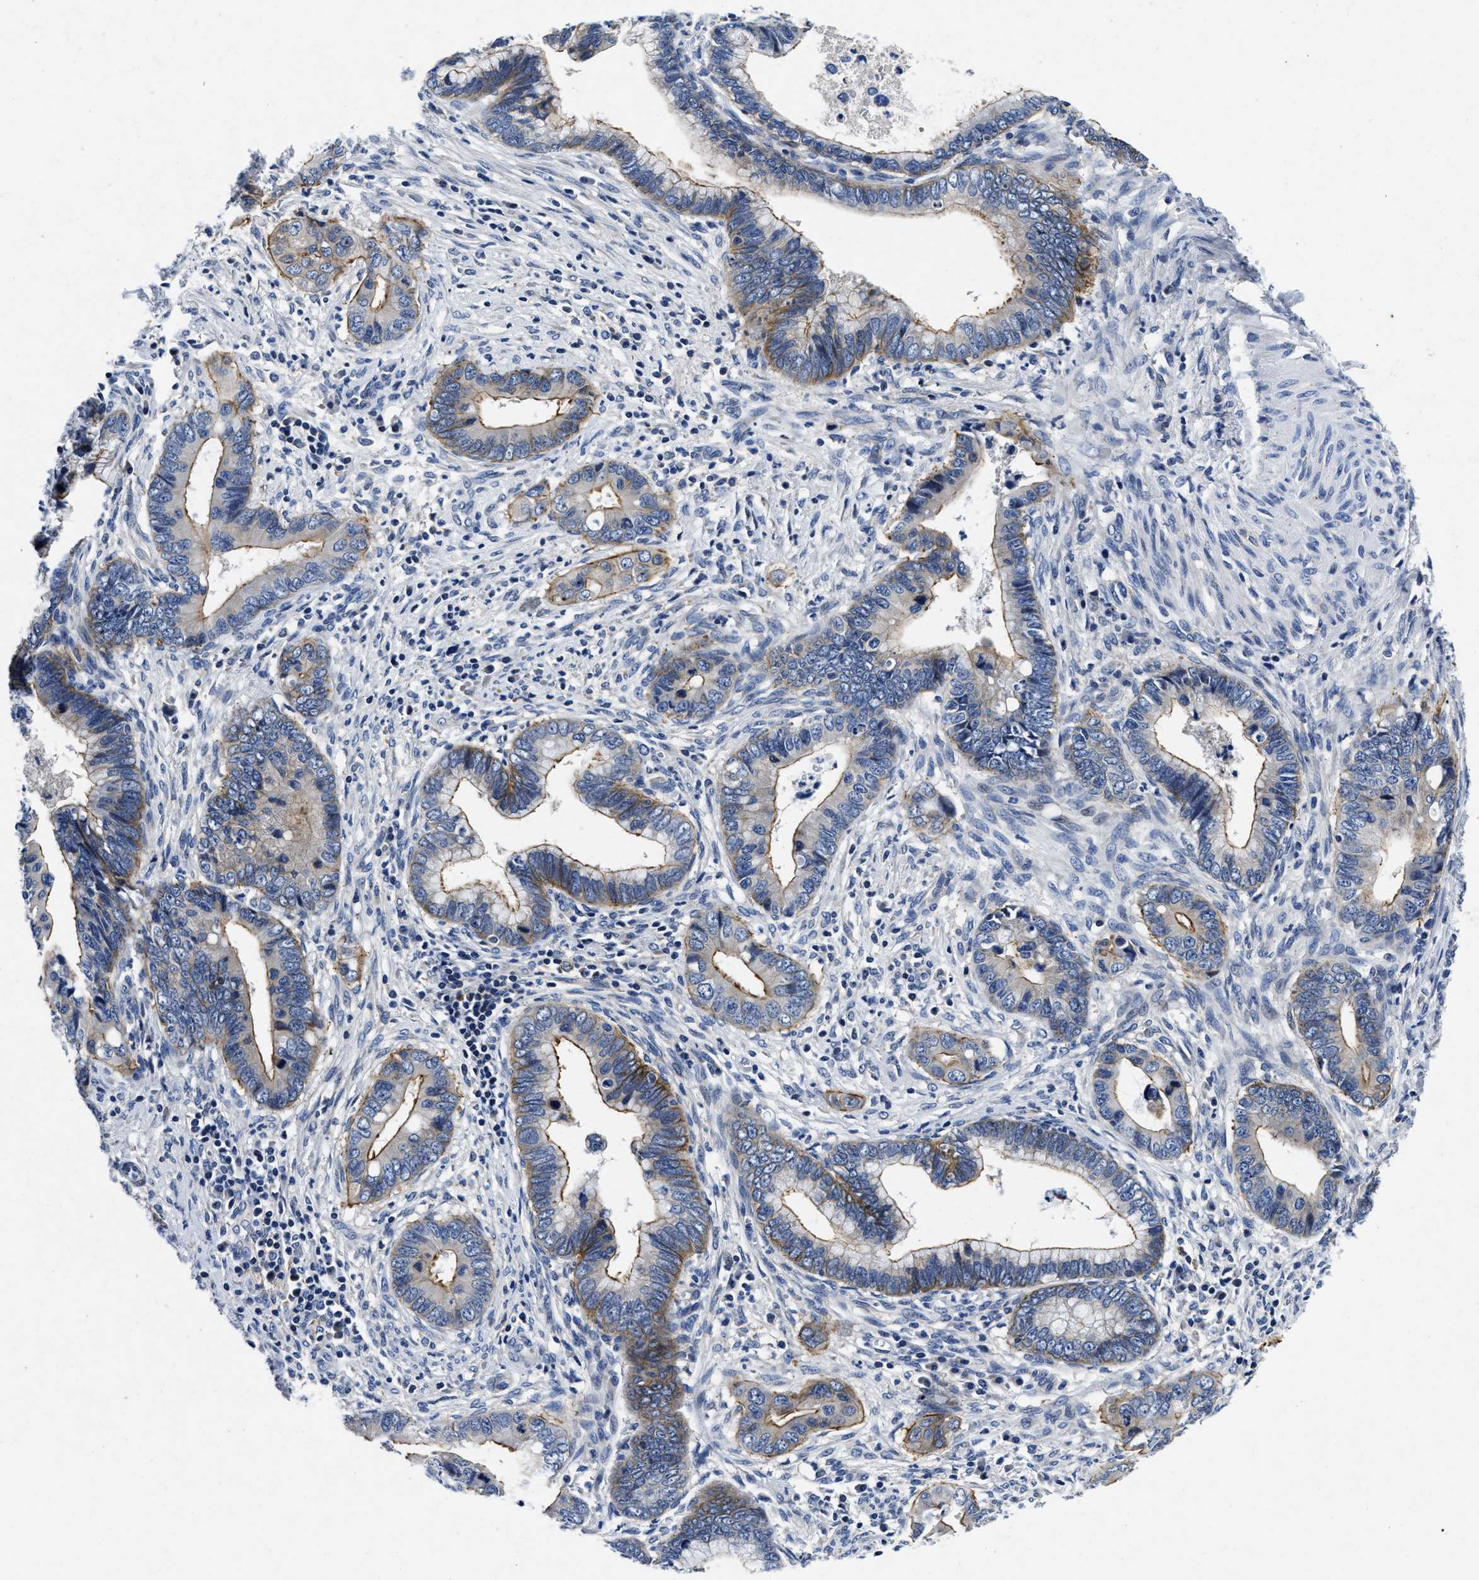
{"staining": {"intensity": "moderate", "quantity": "25%-75%", "location": "cytoplasmic/membranous"}, "tissue": "cervical cancer", "cell_type": "Tumor cells", "image_type": "cancer", "snomed": [{"axis": "morphology", "description": "Adenocarcinoma, NOS"}, {"axis": "topography", "description": "Cervix"}], "caption": "Approximately 25%-75% of tumor cells in human cervical adenocarcinoma display moderate cytoplasmic/membranous protein staining as visualized by brown immunohistochemical staining.", "gene": "LAD1", "patient": {"sex": "female", "age": 44}}